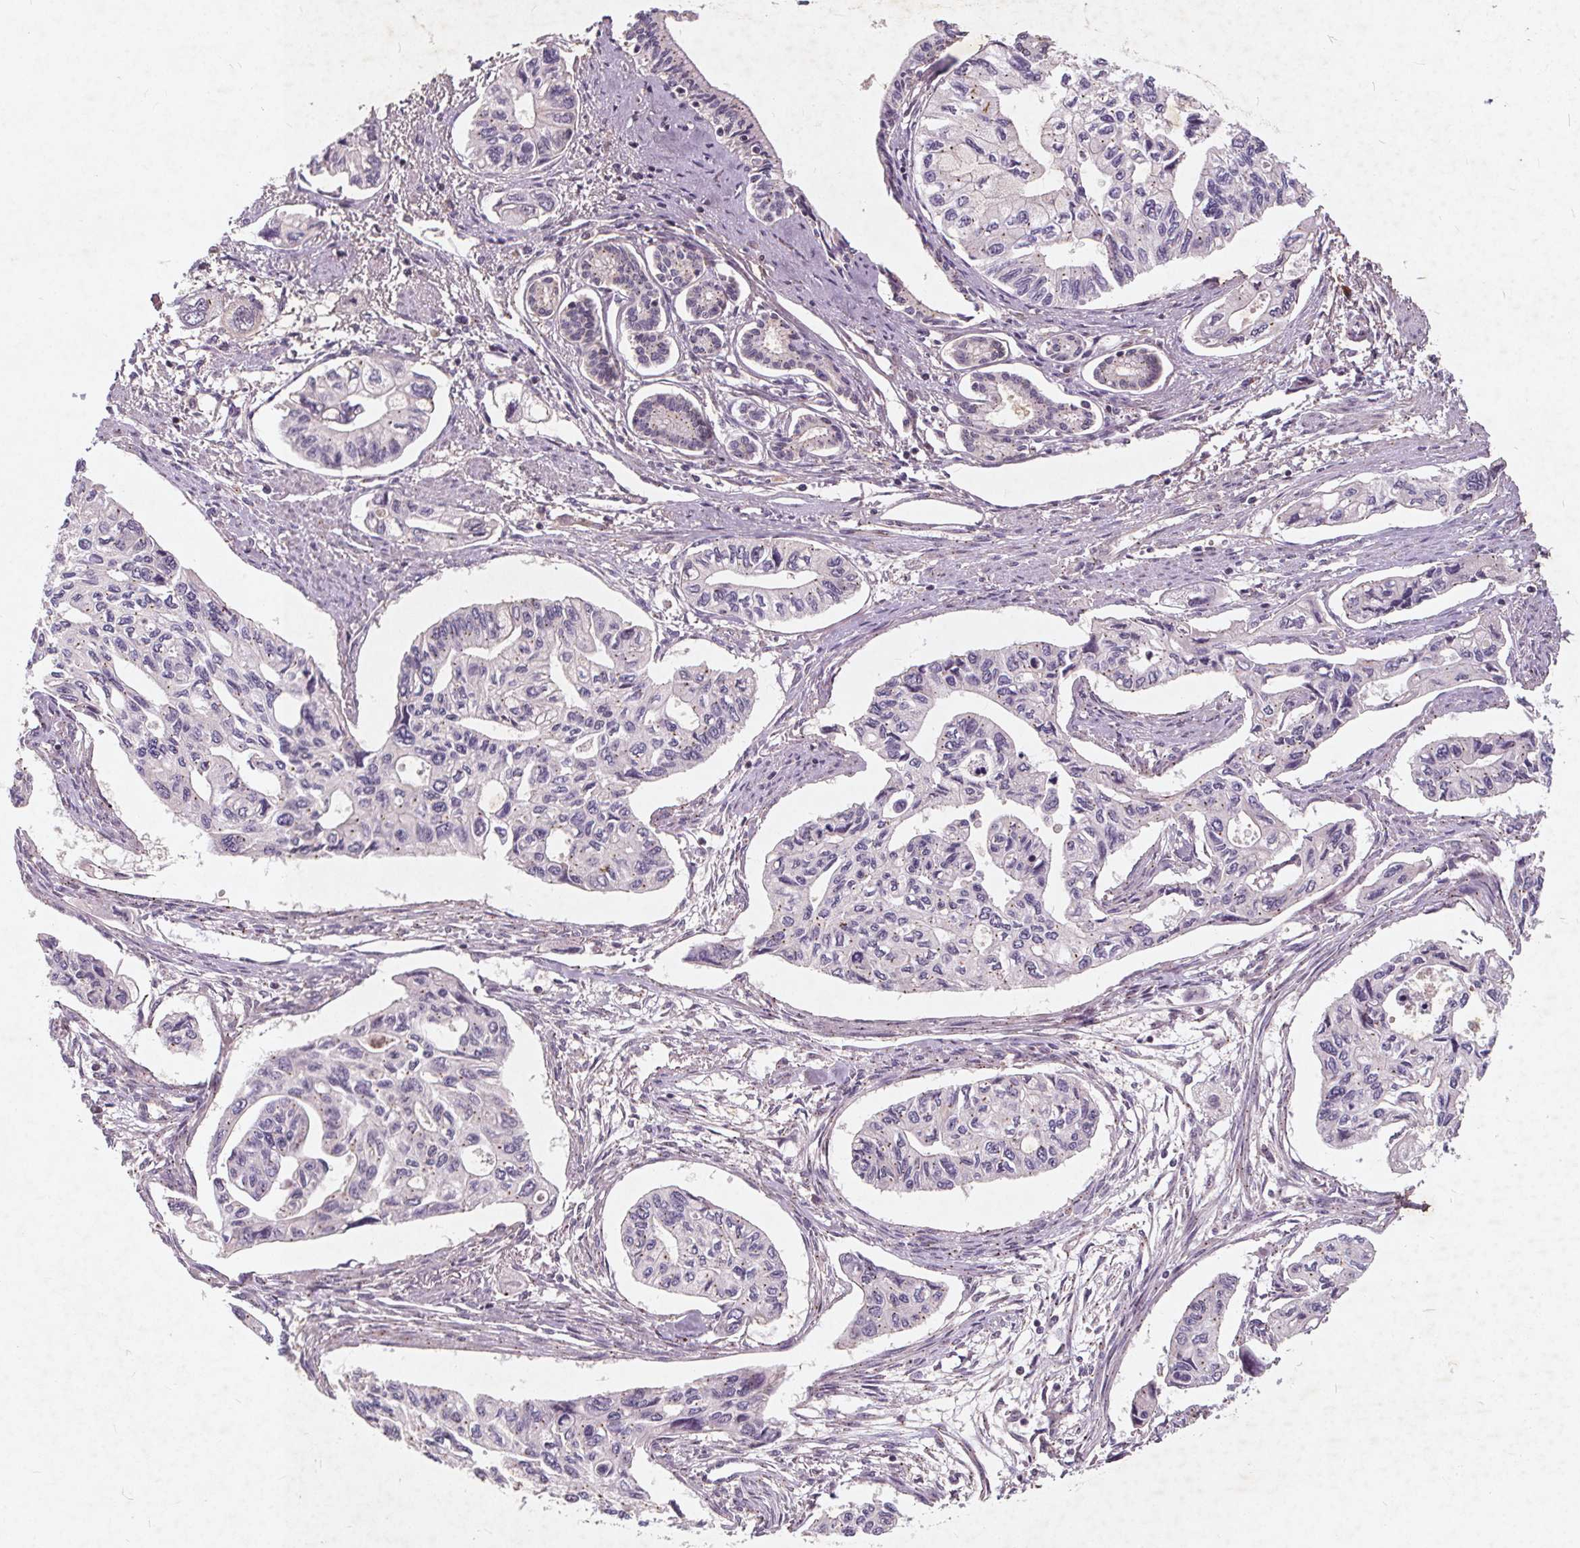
{"staining": {"intensity": "weak", "quantity": "<25%", "location": "cytoplasmic/membranous"}, "tissue": "pancreatic cancer", "cell_type": "Tumor cells", "image_type": "cancer", "snomed": [{"axis": "morphology", "description": "Adenocarcinoma, NOS"}, {"axis": "topography", "description": "Pancreas"}], "caption": "High magnification brightfield microscopy of adenocarcinoma (pancreatic) stained with DAB (3,3'-diaminobenzidine) (brown) and counterstained with hematoxylin (blue): tumor cells show no significant staining.", "gene": "CSNK1G2", "patient": {"sex": "female", "age": 76}}